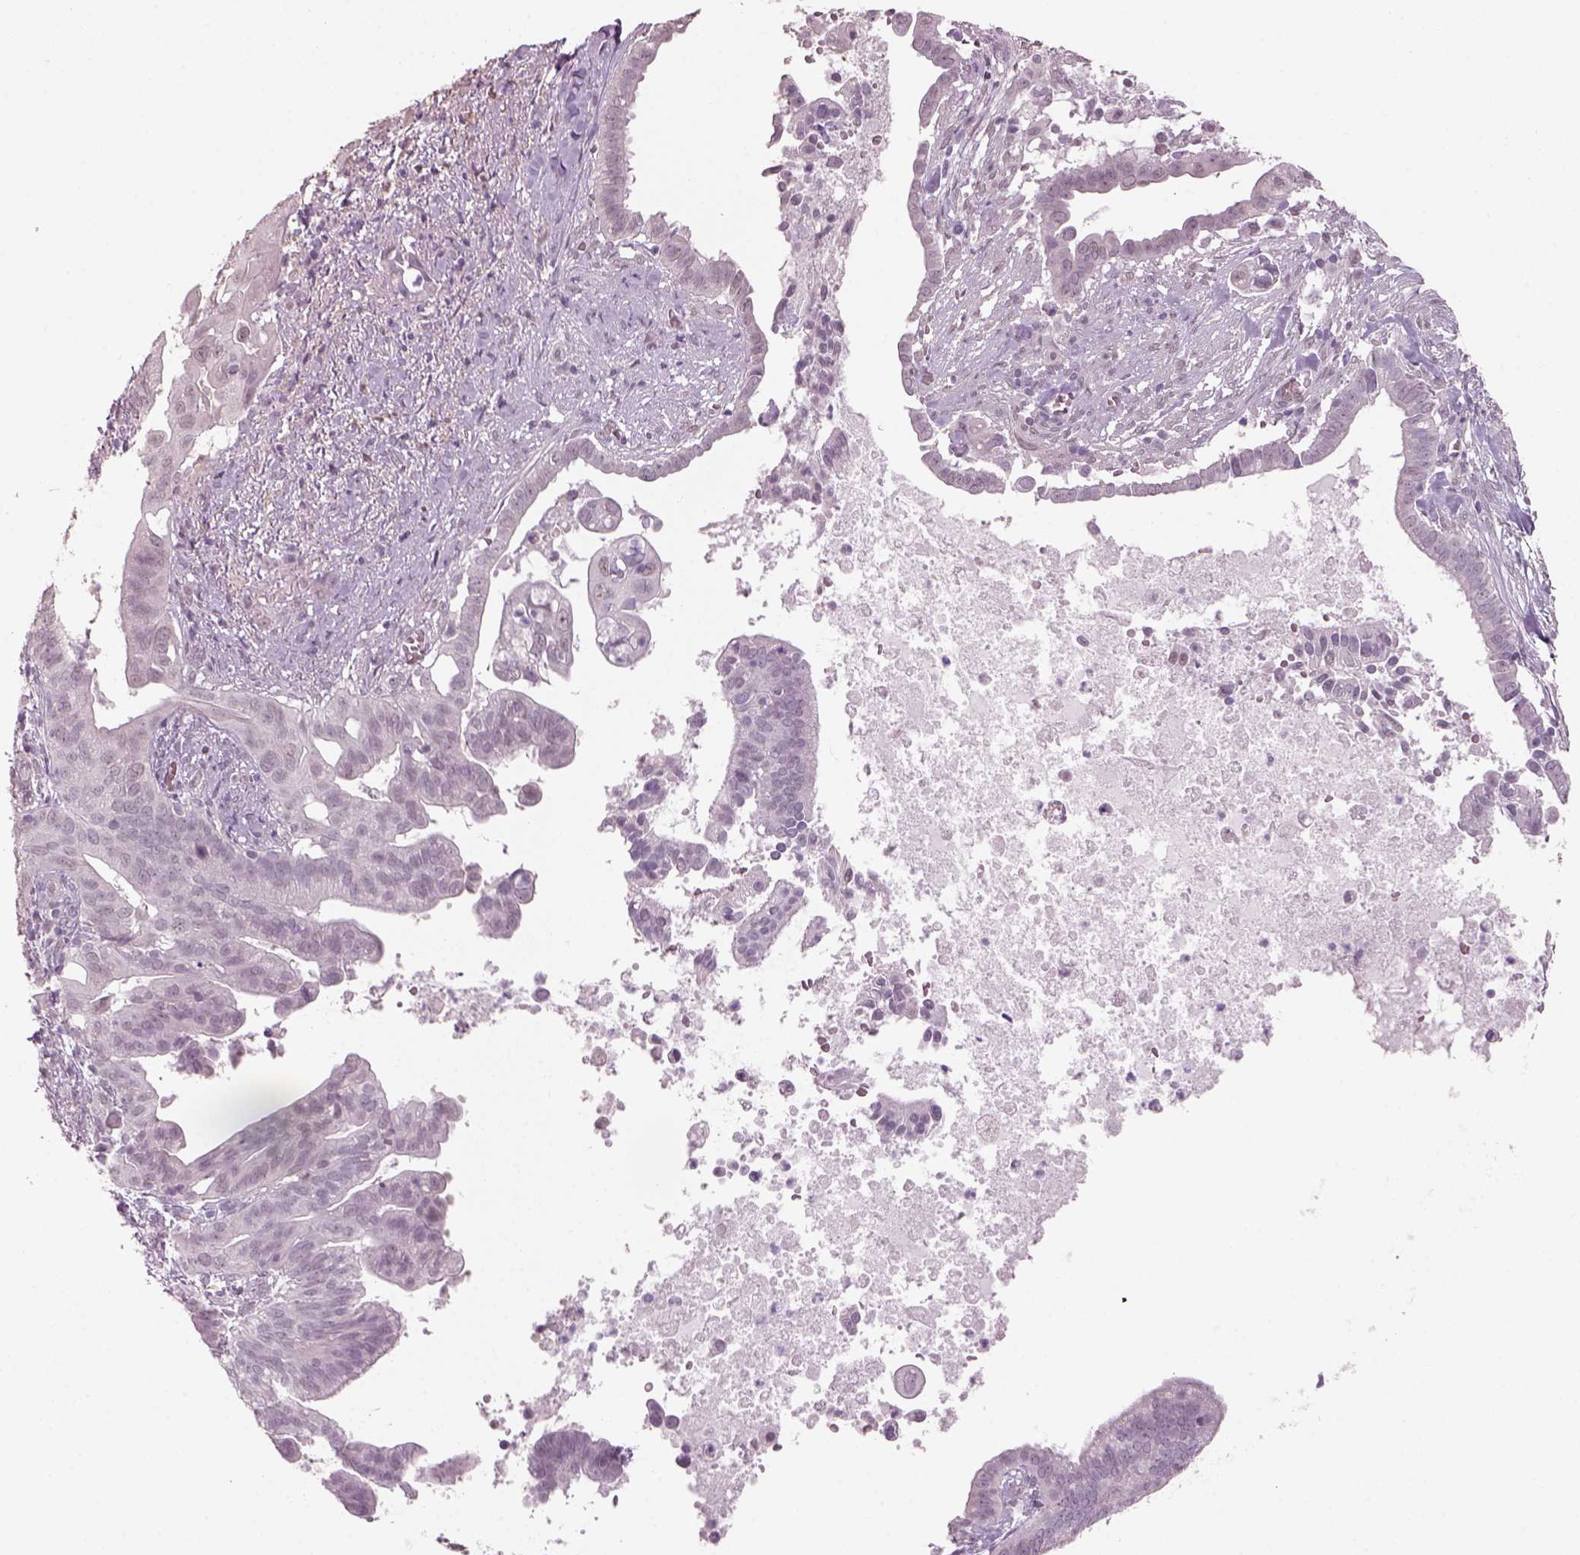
{"staining": {"intensity": "negative", "quantity": "none", "location": "none"}, "tissue": "pancreatic cancer", "cell_type": "Tumor cells", "image_type": "cancer", "snomed": [{"axis": "morphology", "description": "Adenocarcinoma, NOS"}, {"axis": "topography", "description": "Pancreas"}], "caption": "Immunohistochemical staining of pancreatic adenocarcinoma shows no significant positivity in tumor cells.", "gene": "NAT8", "patient": {"sex": "male", "age": 61}}